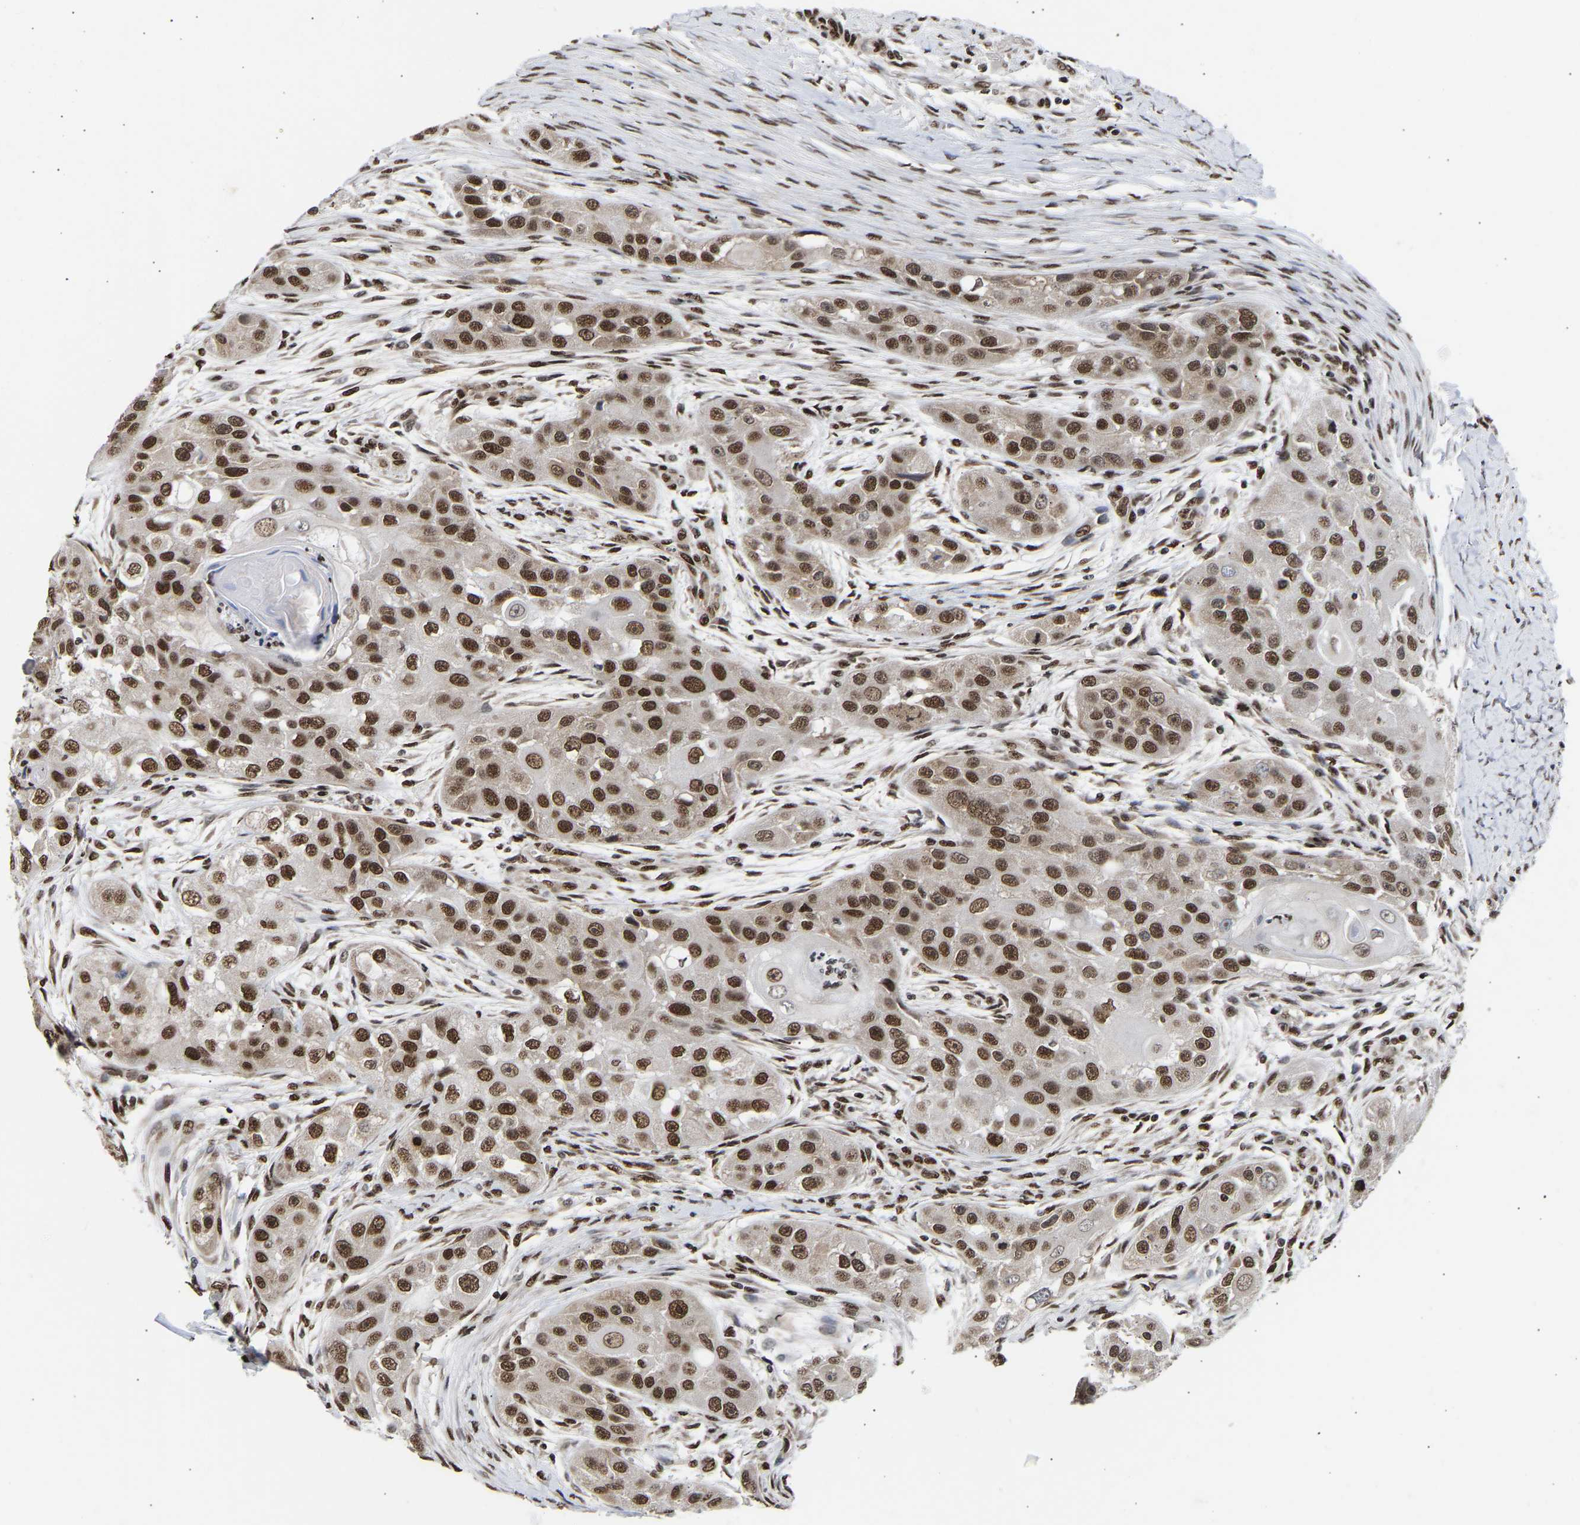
{"staining": {"intensity": "strong", "quantity": ">75%", "location": "cytoplasmic/membranous,nuclear"}, "tissue": "head and neck cancer", "cell_type": "Tumor cells", "image_type": "cancer", "snomed": [{"axis": "morphology", "description": "Normal tissue, NOS"}, {"axis": "morphology", "description": "Squamous cell carcinoma, NOS"}, {"axis": "topography", "description": "Skeletal muscle"}, {"axis": "topography", "description": "Head-Neck"}], "caption": "Human head and neck cancer (squamous cell carcinoma) stained with a protein marker shows strong staining in tumor cells.", "gene": "PSIP1", "patient": {"sex": "male", "age": 51}}